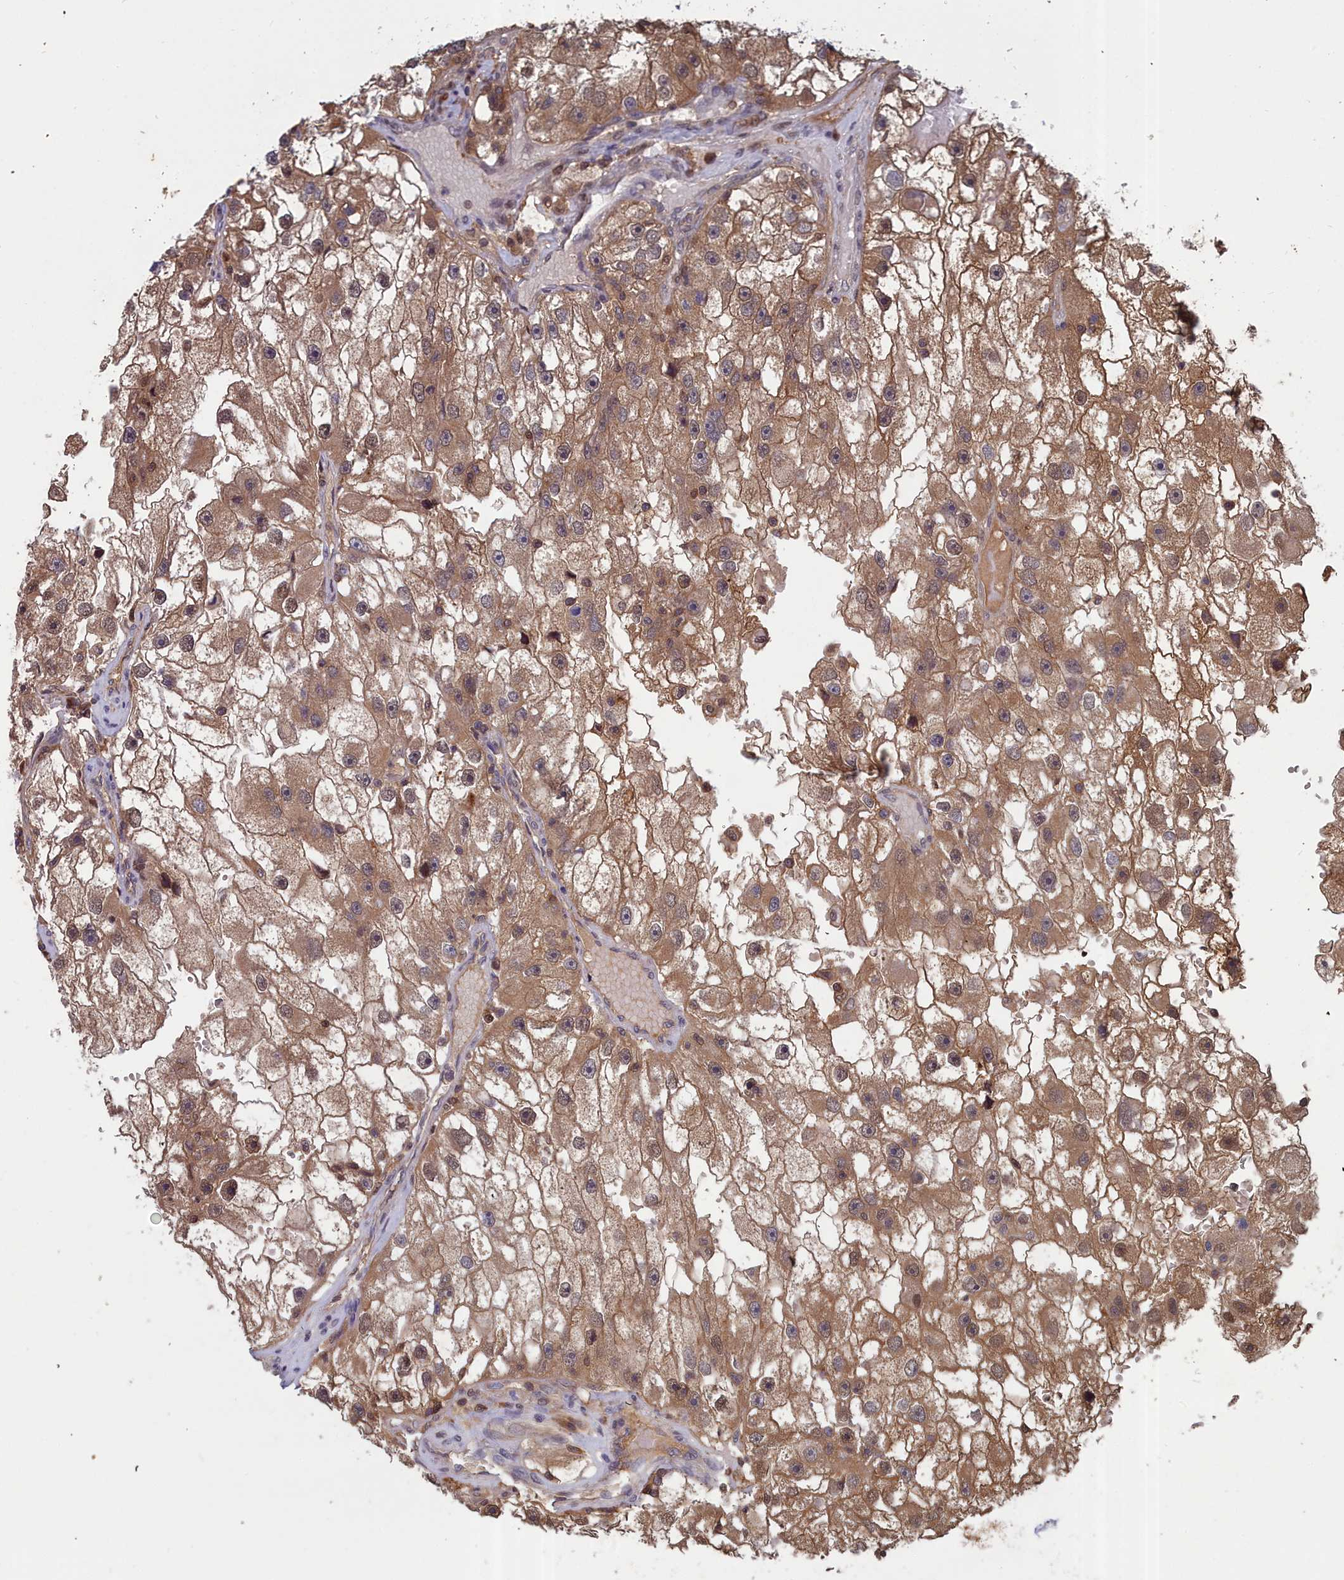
{"staining": {"intensity": "moderate", "quantity": ">75%", "location": "cytoplasmic/membranous,nuclear"}, "tissue": "renal cancer", "cell_type": "Tumor cells", "image_type": "cancer", "snomed": [{"axis": "morphology", "description": "Adenocarcinoma, NOS"}, {"axis": "topography", "description": "Kidney"}], "caption": "Renal cancer stained for a protein (brown) shows moderate cytoplasmic/membranous and nuclear positive positivity in approximately >75% of tumor cells.", "gene": "GFRA2", "patient": {"sex": "male", "age": 63}}